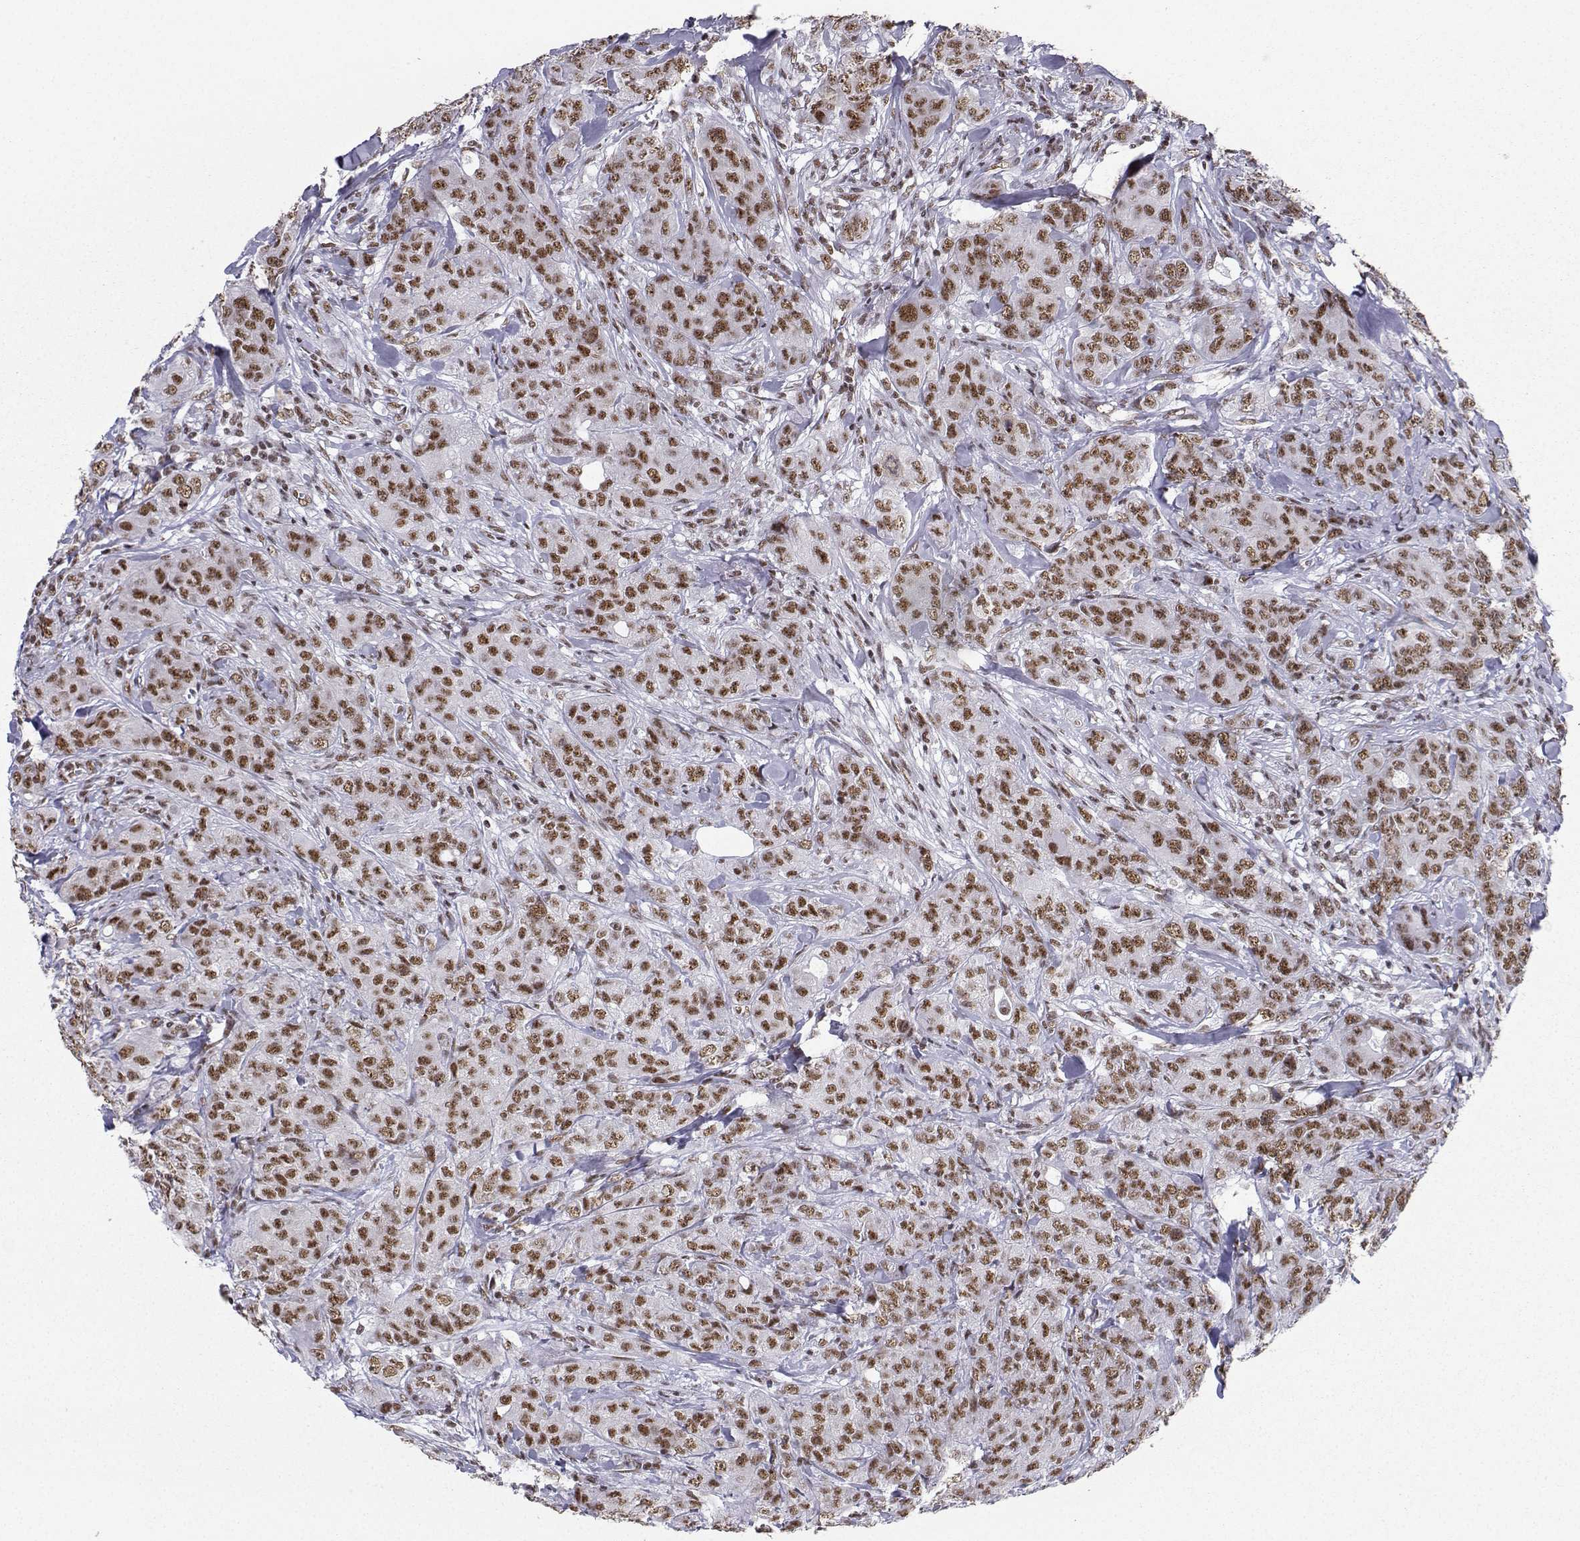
{"staining": {"intensity": "moderate", "quantity": ">75%", "location": "nuclear"}, "tissue": "breast cancer", "cell_type": "Tumor cells", "image_type": "cancer", "snomed": [{"axis": "morphology", "description": "Duct carcinoma"}, {"axis": "topography", "description": "Breast"}], "caption": "Immunohistochemical staining of human invasive ductal carcinoma (breast) demonstrates moderate nuclear protein positivity in about >75% of tumor cells.", "gene": "SNRPB2", "patient": {"sex": "female", "age": 43}}